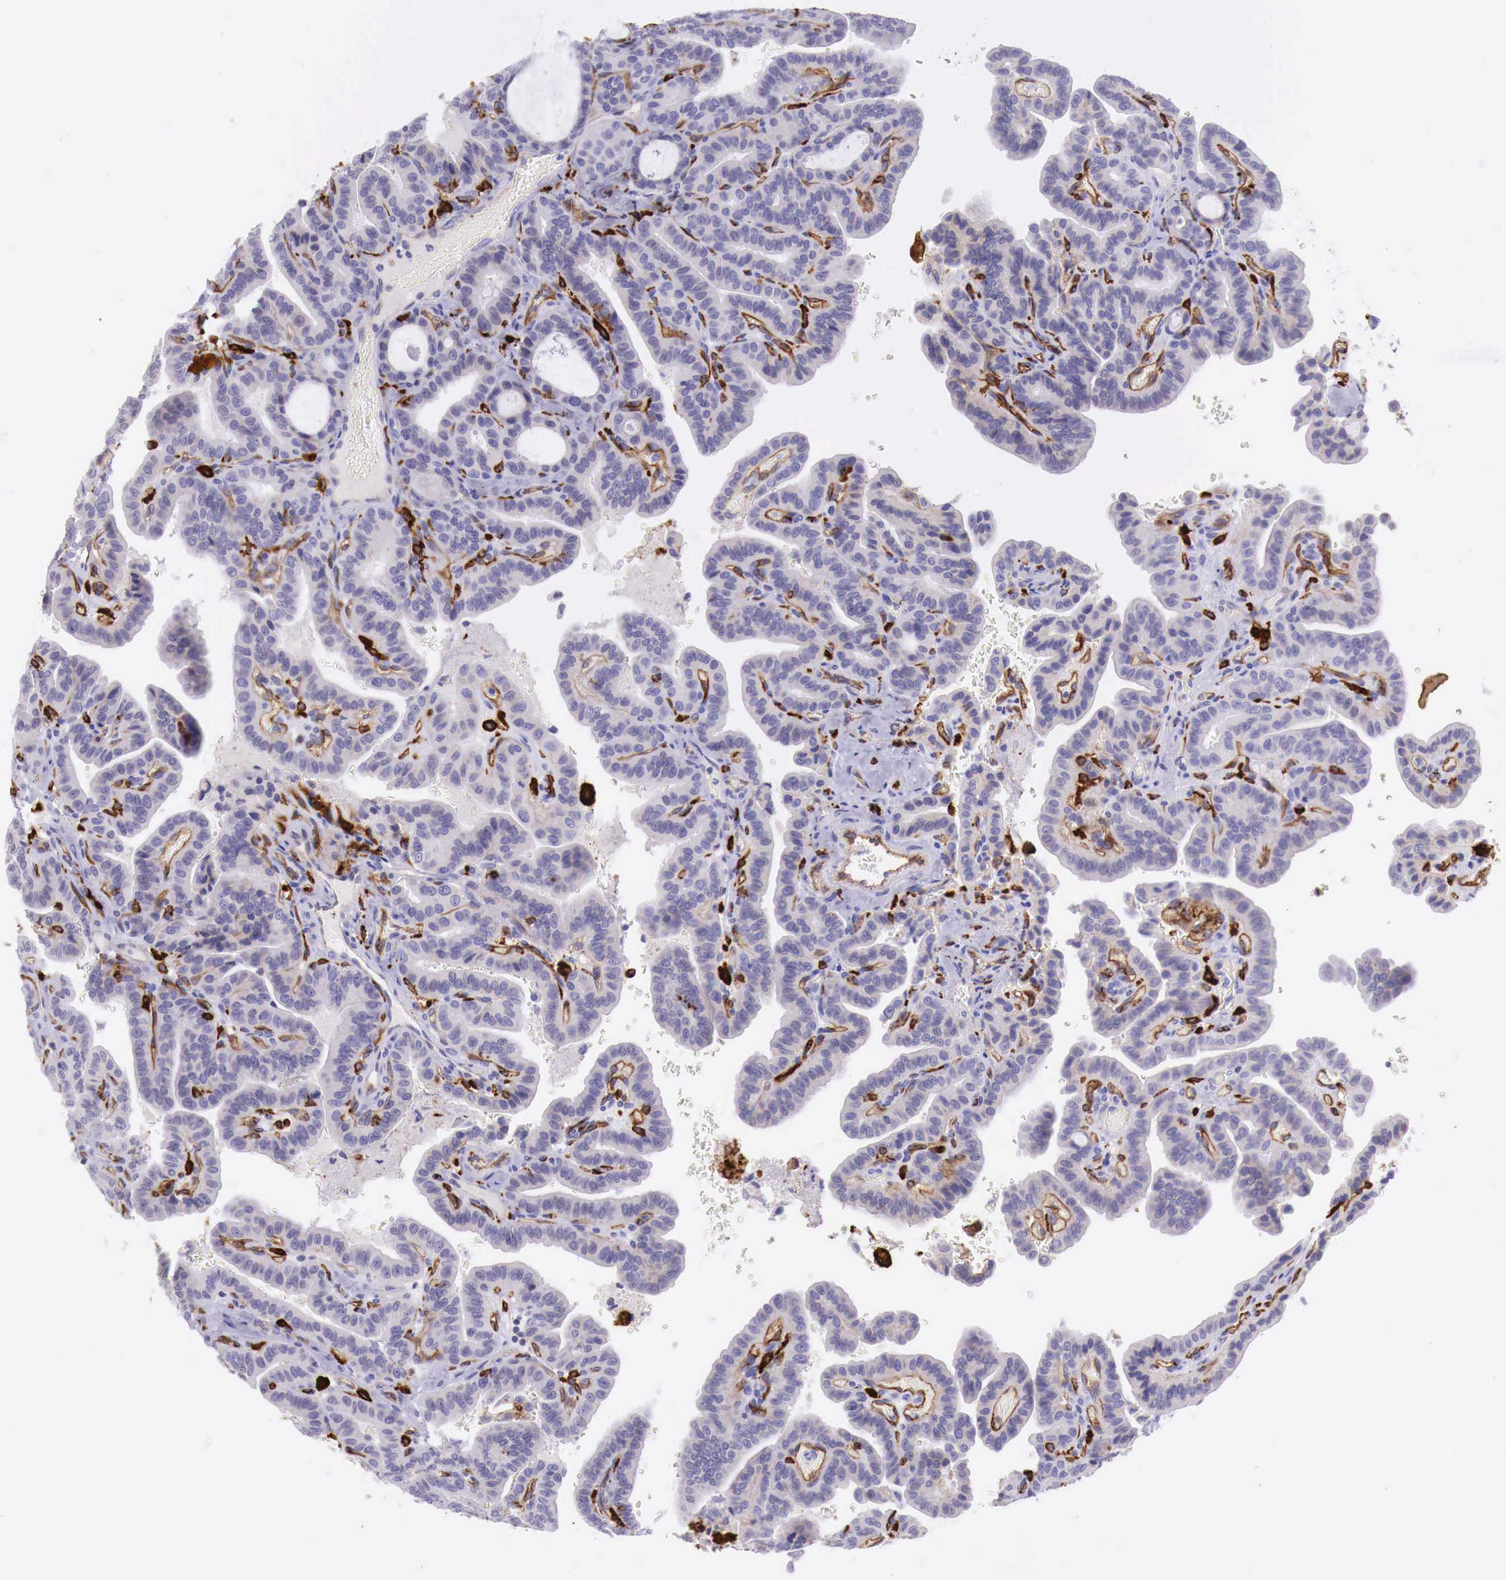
{"staining": {"intensity": "negative", "quantity": "none", "location": "none"}, "tissue": "thyroid cancer", "cell_type": "Tumor cells", "image_type": "cancer", "snomed": [{"axis": "morphology", "description": "Papillary adenocarcinoma, NOS"}, {"axis": "topography", "description": "Thyroid gland"}], "caption": "Immunohistochemistry (IHC) photomicrograph of neoplastic tissue: human thyroid papillary adenocarcinoma stained with DAB (3,3'-diaminobenzidine) shows no significant protein positivity in tumor cells.", "gene": "MSR1", "patient": {"sex": "male", "age": 87}}